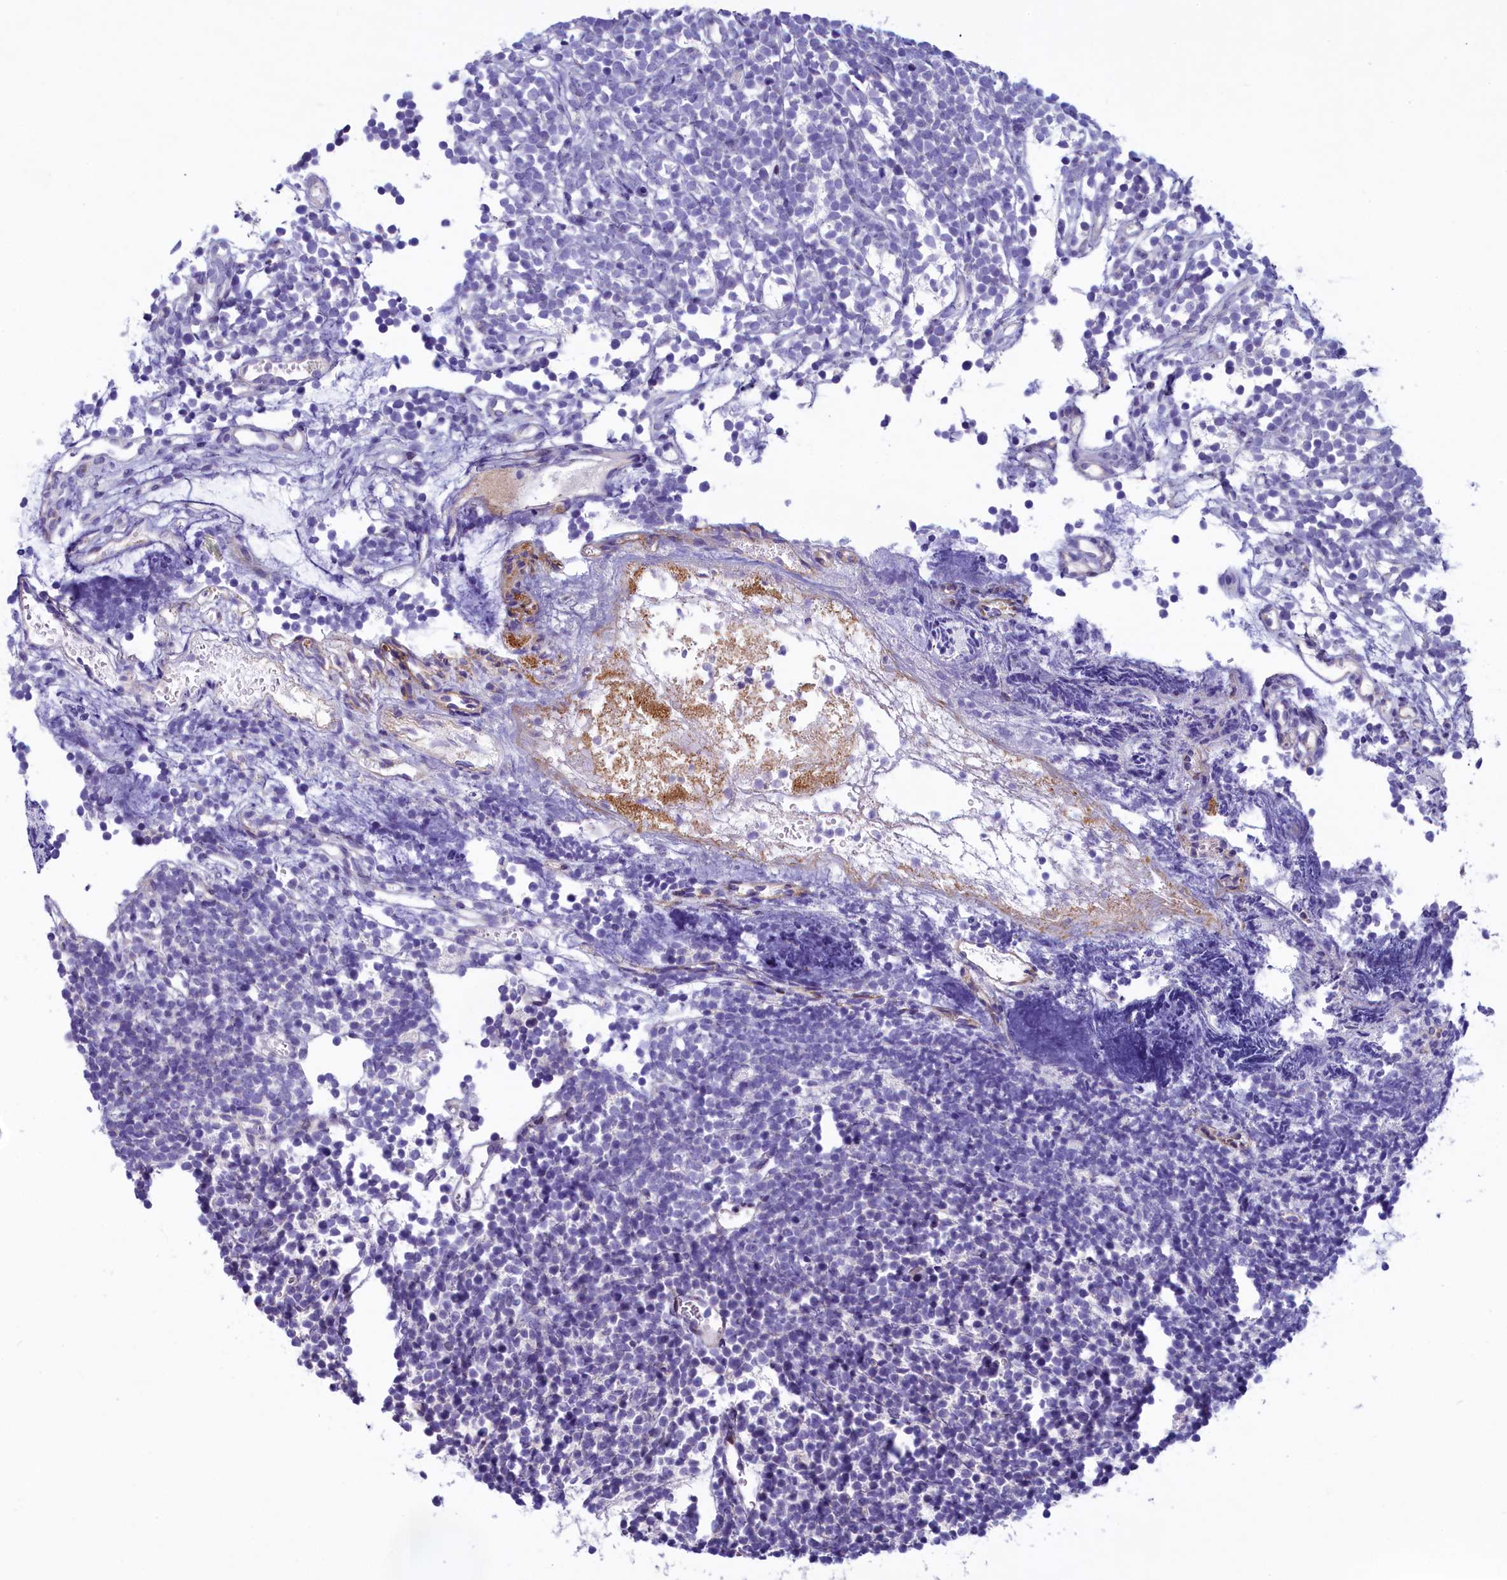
{"staining": {"intensity": "negative", "quantity": "none", "location": "none"}, "tissue": "glioma", "cell_type": "Tumor cells", "image_type": "cancer", "snomed": [{"axis": "morphology", "description": "Glioma, malignant, Low grade"}, {"axis": "topography", "description": "Brain"}], "caption": "This photomicrograph is of malignant glioma (low-grade) stained with IHC to label a protein in brown with the nuclei are counter-stained blue. There is no positivity in tumor cells.", "gene": "KRBOX5", "patient": {"sex": "female", "age": 1}}